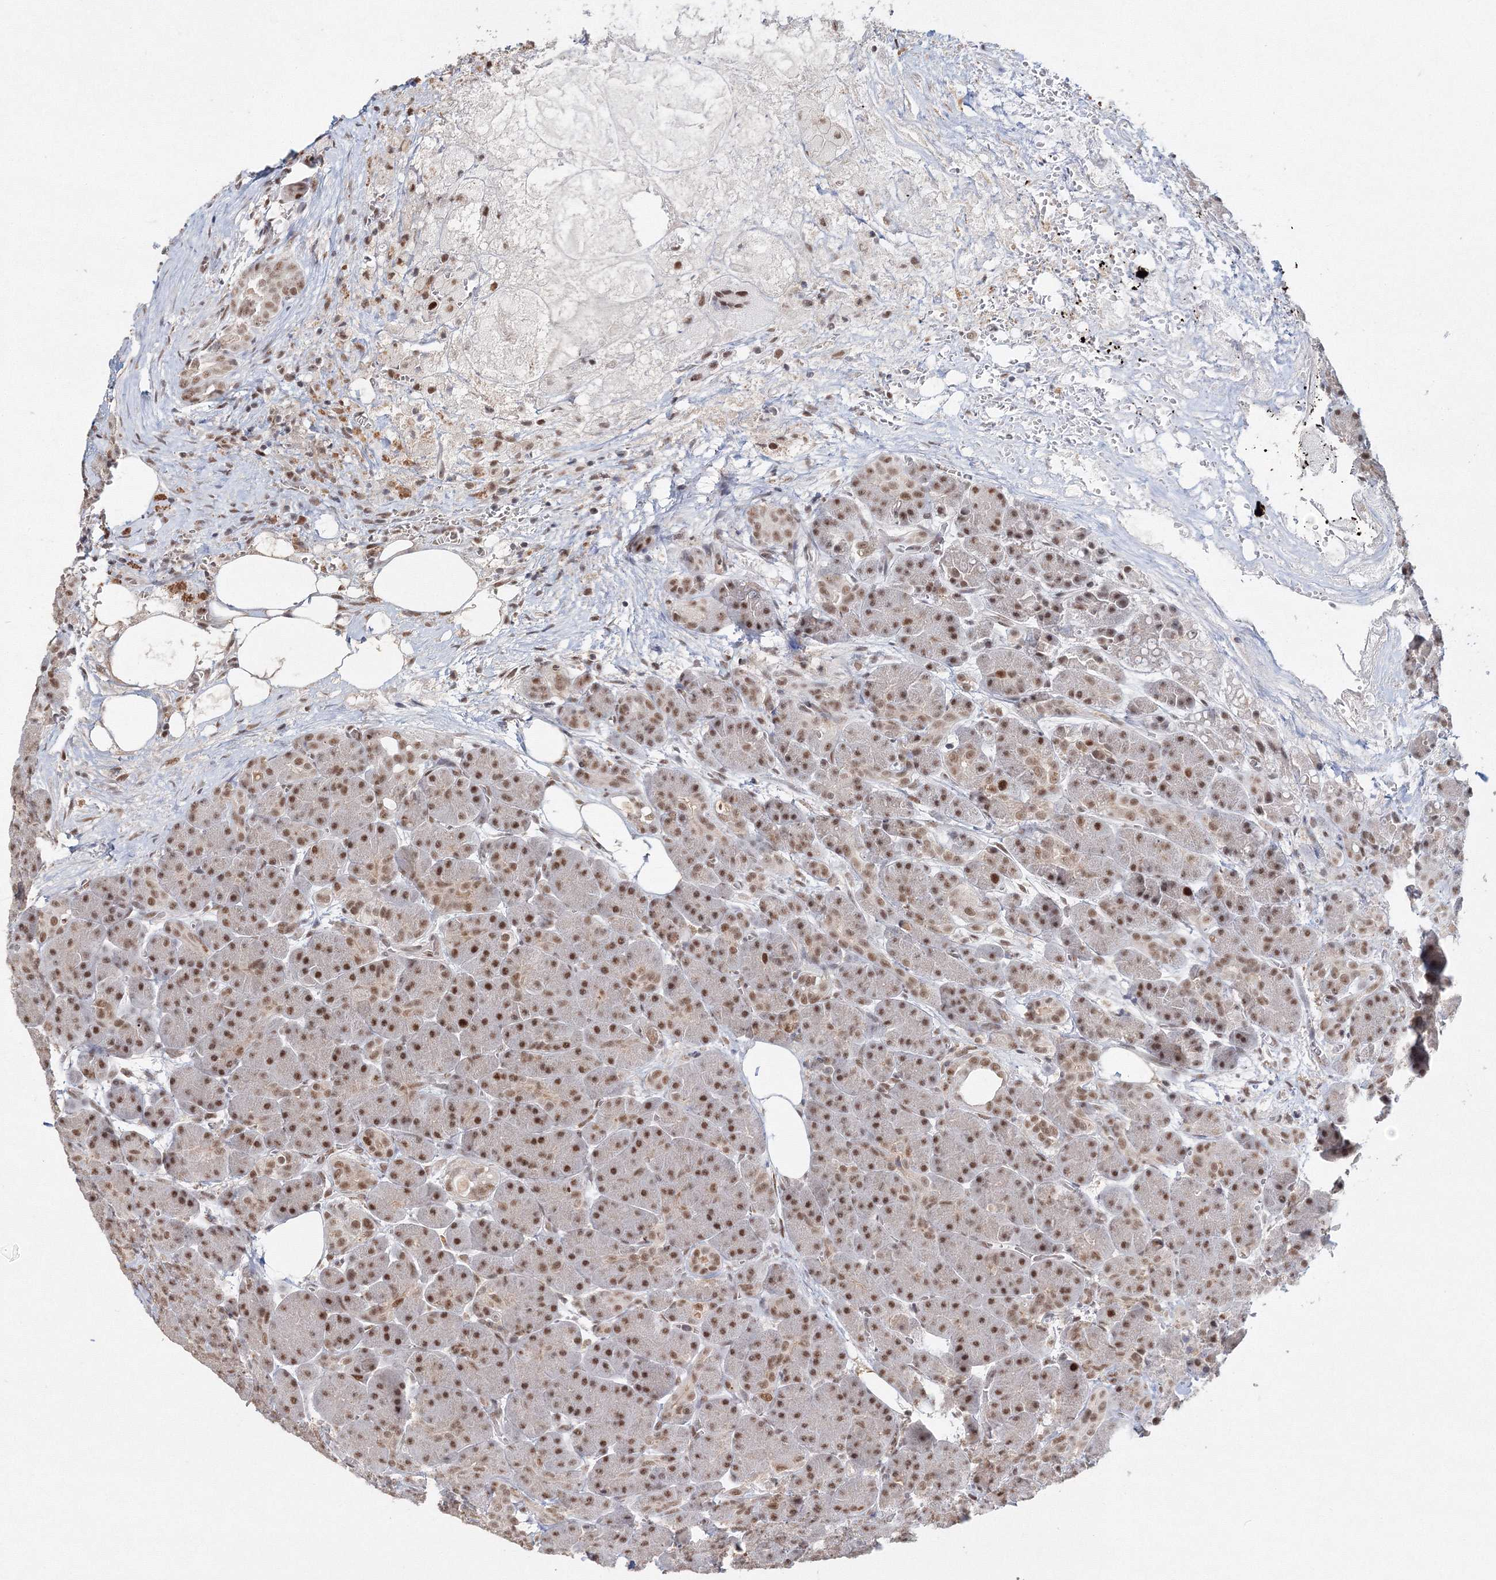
{"staining": {"intensity": "moderate", "quantity": ">75%", "location": "nuclear"}, "tissue": "pancreas", "cell_type": "Exocrine glandular cells", "image_type": "normal", "snomed": [{"axis": "morphology", "description": "Normal tissue, NOS"}, {"axis": "topography", "description": "Pancreas"}], "caption": "Moderate nuclear positivity is seen in approximately >75% of exocrine glandular cells in normal pancreas.", "gene": "IWS1", "patient": {"sex": "male", "age": 63}}